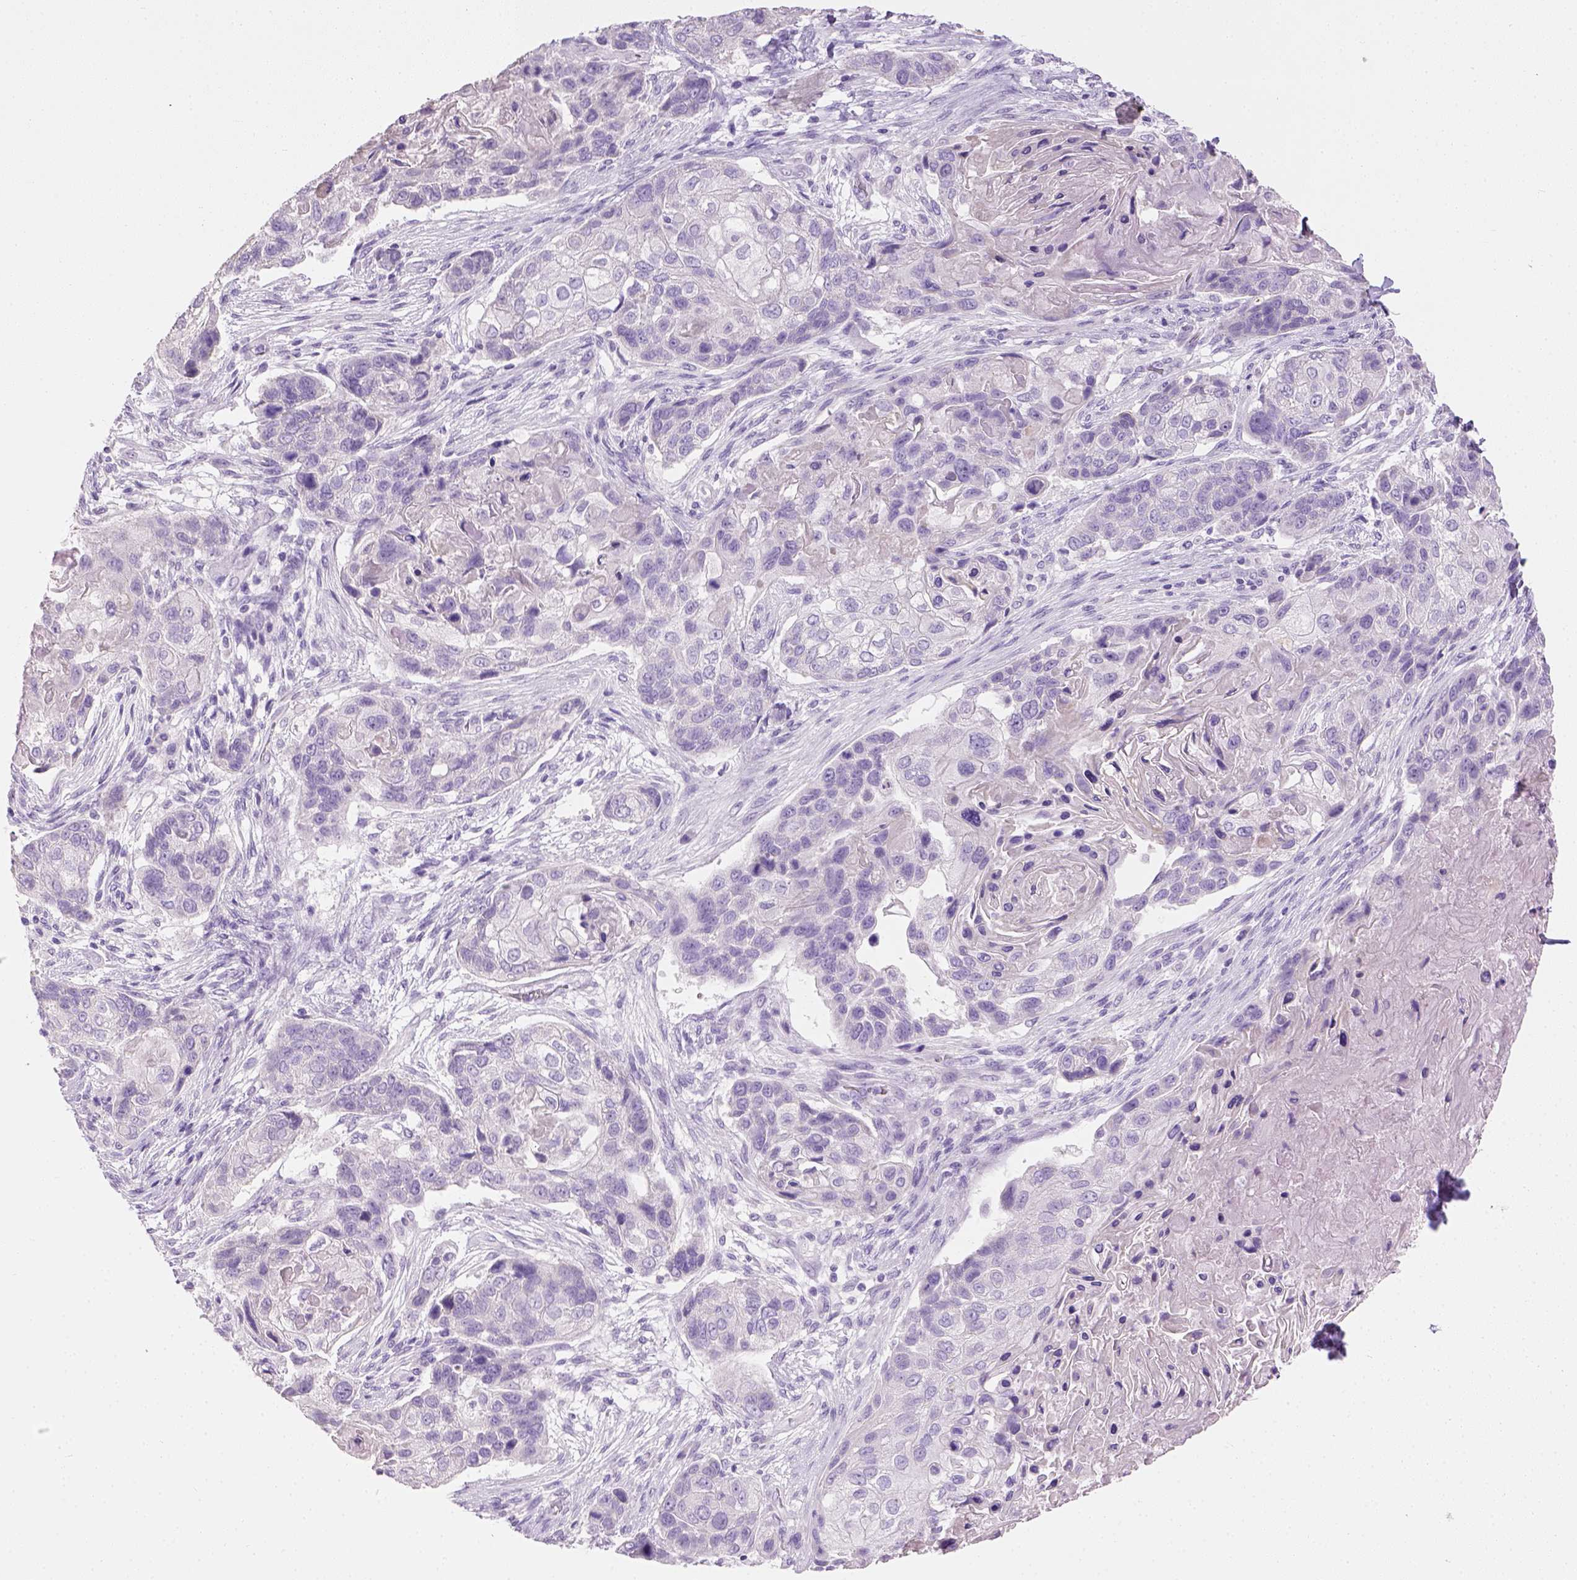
{"staining": {"intensity": "negative", "quantity": "none", "location": "none"}, "tissue": "lung cancer", "cell_type": "Tumor cells", "image_type": "cancer", "snomed": [{"axis": "morphology", "description": "Squamous cell carcinoma, NOS"}, {"axis": "topography", "description": "Lung"}], "caption": "Immunohistochemistry (IHC) micrograph of squamous cell carcinoma (lung) stained for a protein (brown), which shows no staining in tumor cells. Brightfield microscopy of immunohistochemistry stained with DAB (brown) and hematoxylin (blue), captured at high magnification.", "gene": "CYP24A1", "patient": {"sex": "male", "age": 69}}